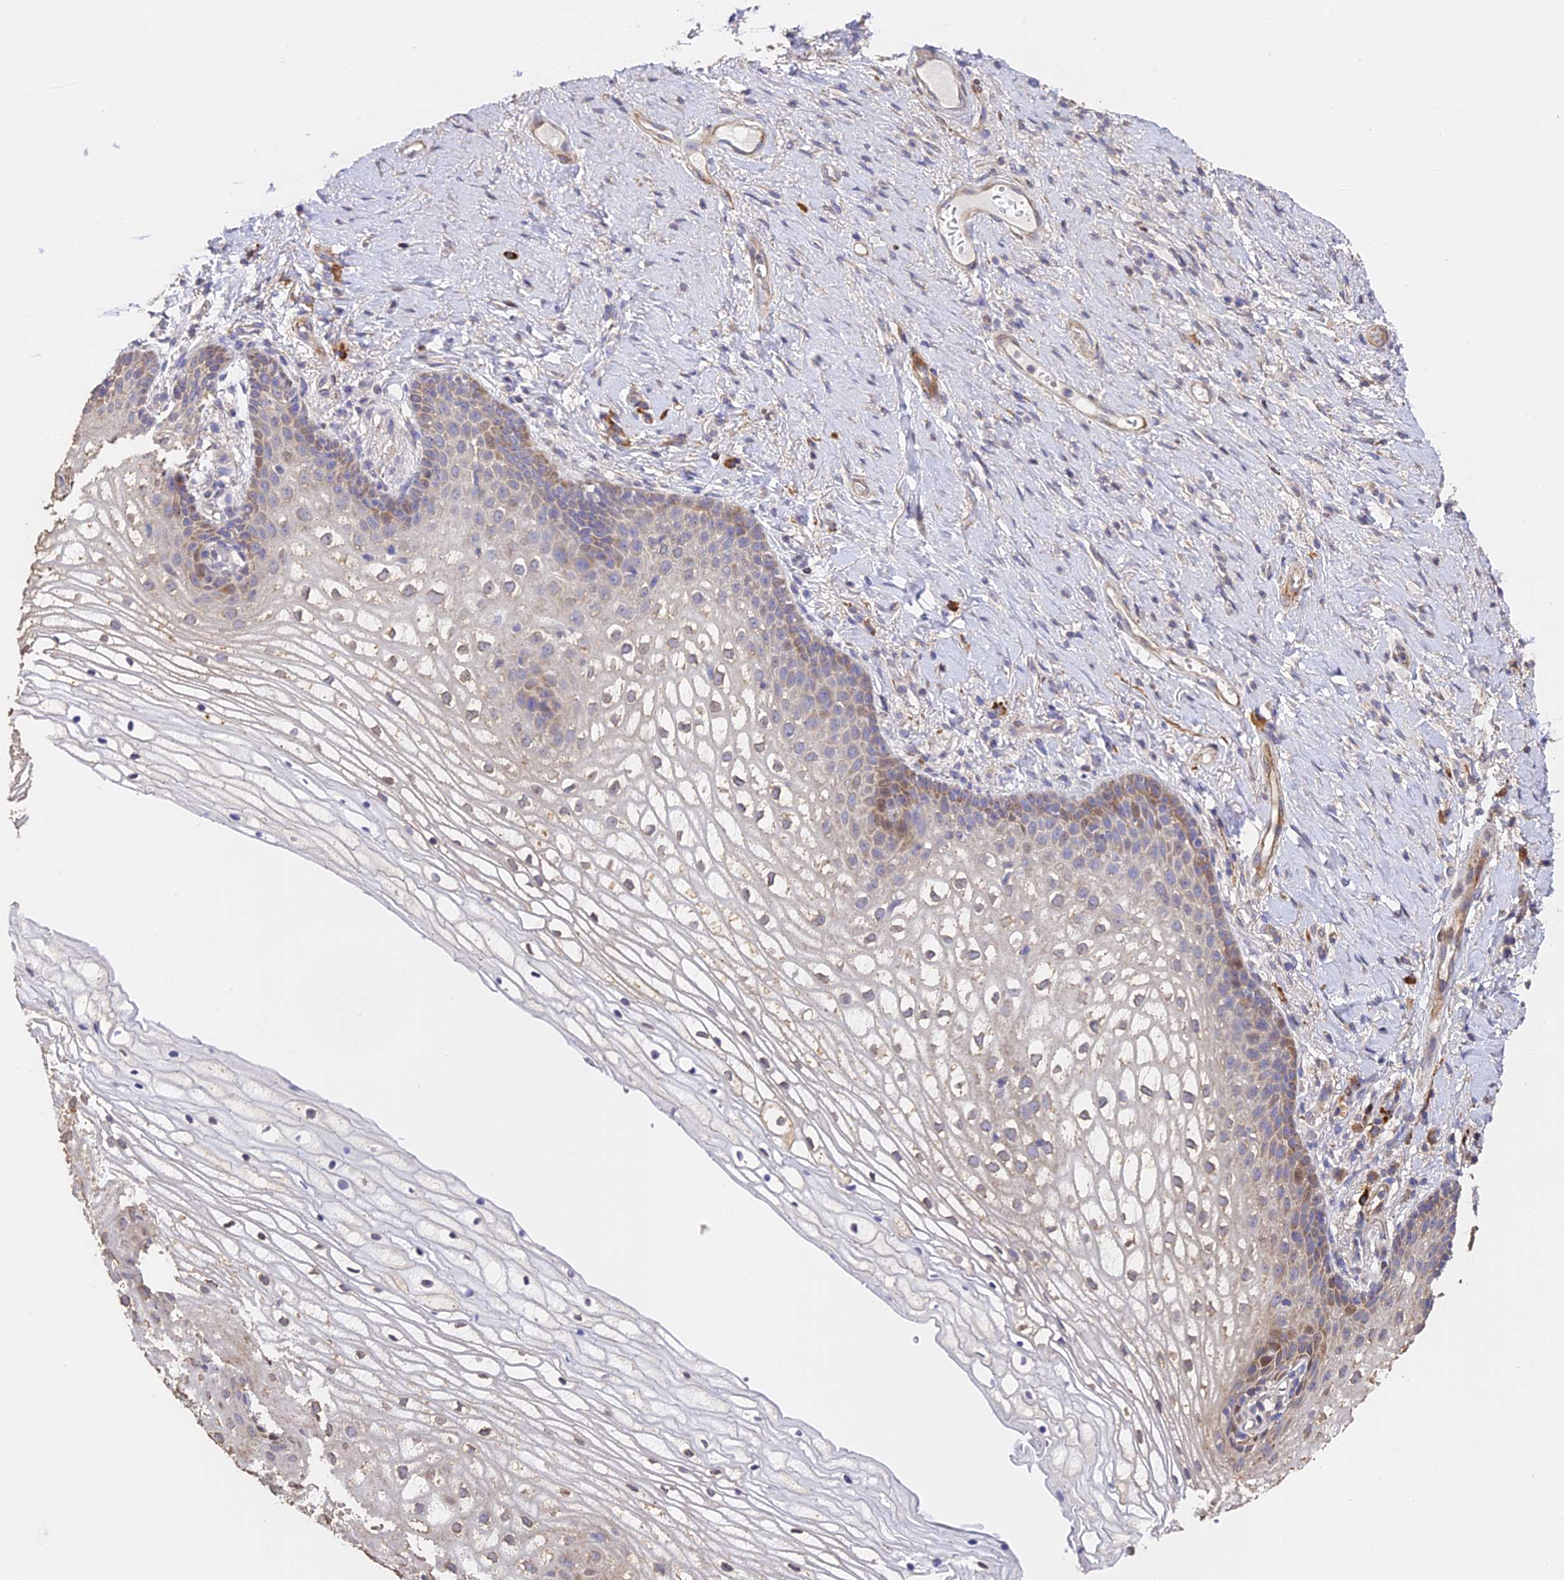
{"staining": {"intensity": "moderate", "quantity": "<25%", "location": "cytoplasmic/membranous"}, "tissue": "vagina", "cell_type": "Squamous epithelial cells", "image_type": "normal", "snomed": [{"axis": "morphology", "description": "Normal tissue, NOS"}, {"axis": "topography", "description": "Vagina"}], "caption": "Moderate cytoplasmic/membranous staining is seen in about <25% of squamous epithelial cells in normal vagina. (DAB IHC with brightfield microscopy, high magnification).", "gene": "SLC11A1", "patient": {"sex": "female", "age": 60}}